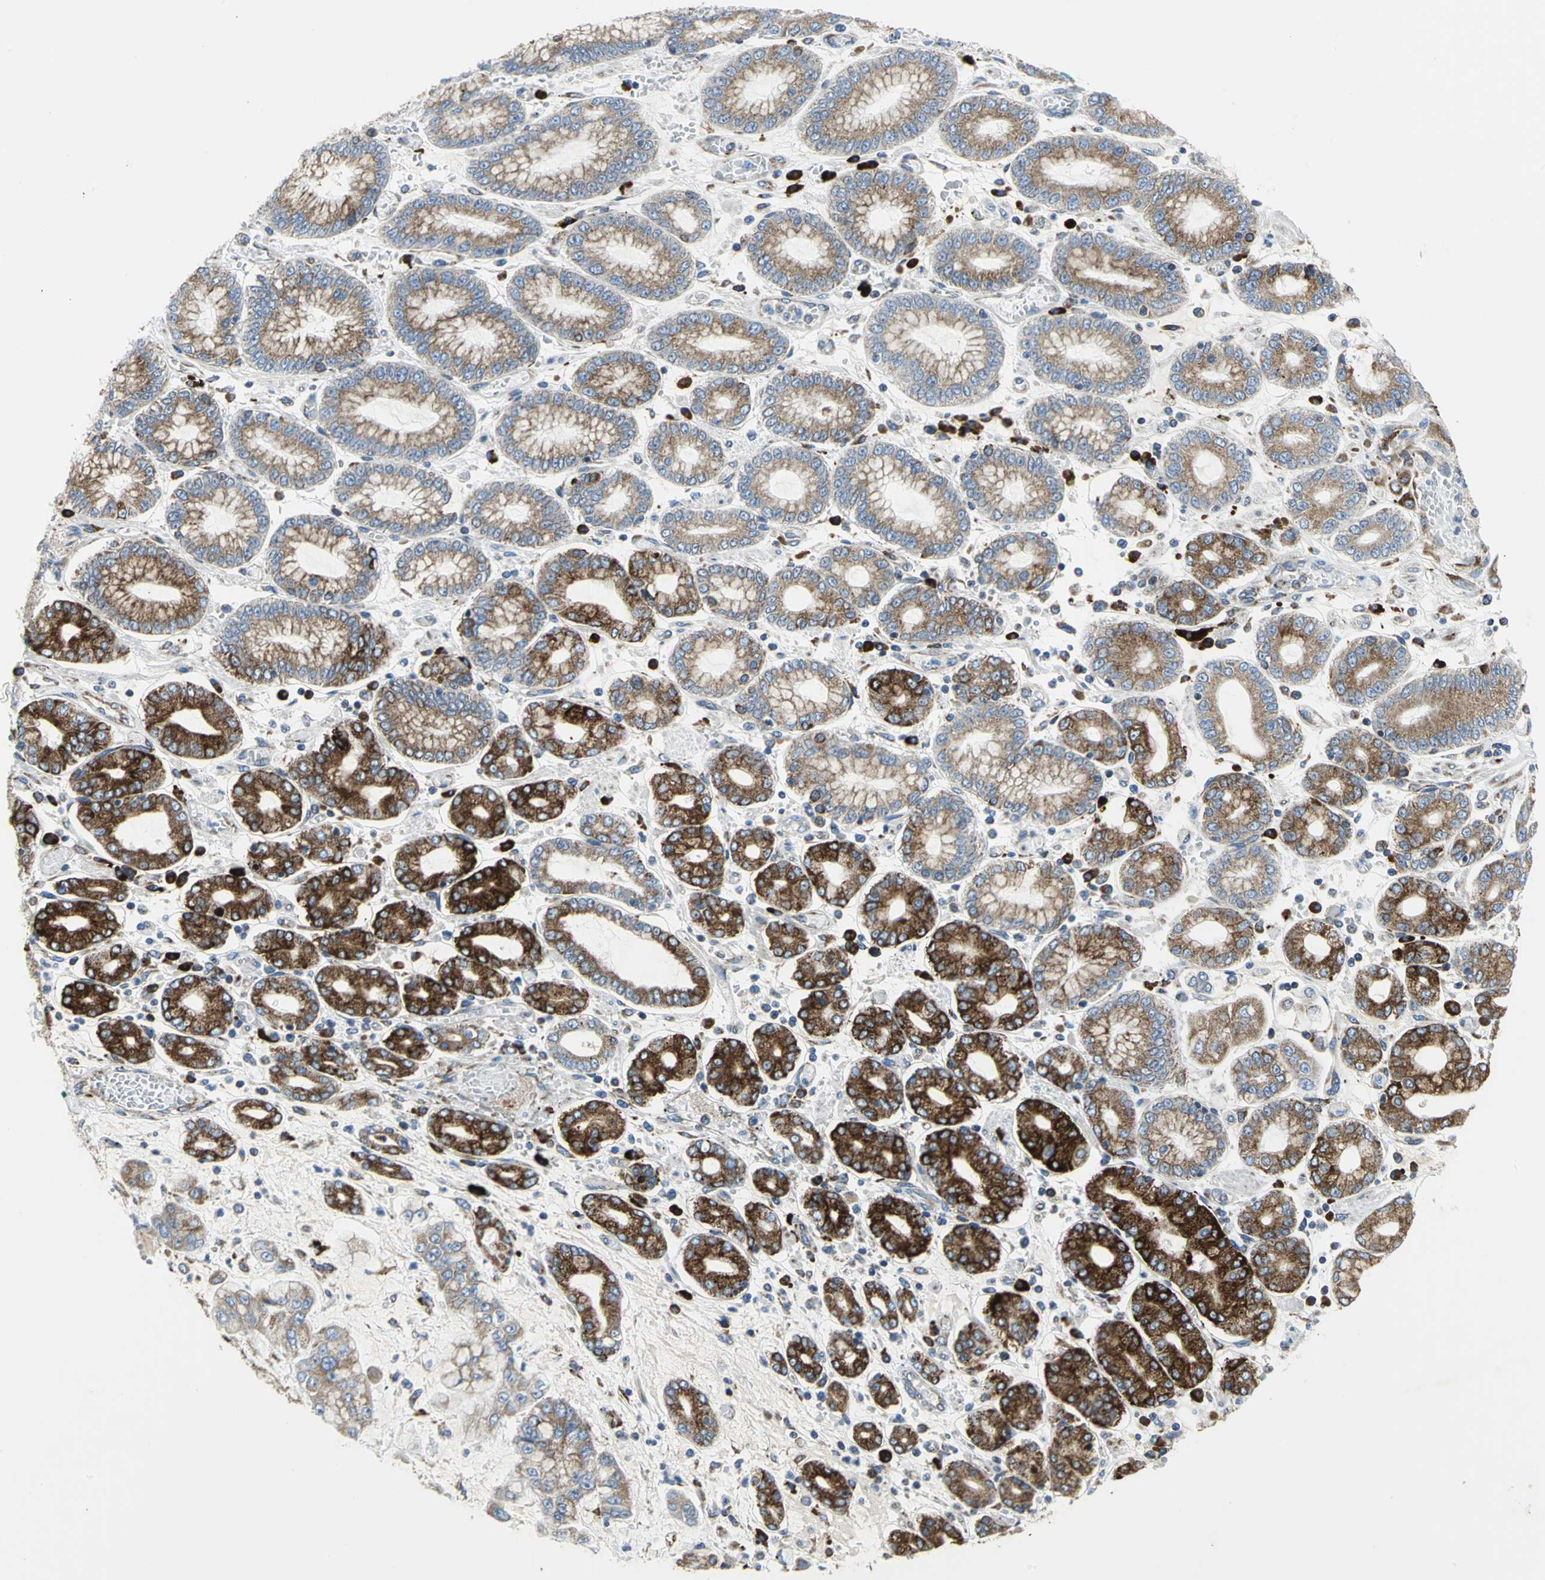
{"staining": {"intensity": "strong", "quantity": ">75%", "location": "cytoplasmic/membranous"}, "tissue": "stomach cancer", "cell_type": "Tumor cells", "image_type": "cancer", "snomed": [{"axis": "morphology", "description": "Normal tissue, NOS"}, {"axis": "morphology", "description": "Adenocarcinoma, NOS"}, {"axis": "topography", "description": "Stomach, upper"}, {"axis": "topography", "description": "Stomach"}], "caption": "Immunohistochemistry micrograph of neoplastic tissue: stomach cancer (adenocarcinoma) stained using immunohistochemistry (IHC) shows high levels of strong protein expression localized specifically in the cytoplasmic/membranous of tumor cells, appearing as a cytoplasmic/membranous brown color.", "gene": "TULP4", "patient": {"sex": "male", "age": 76}}